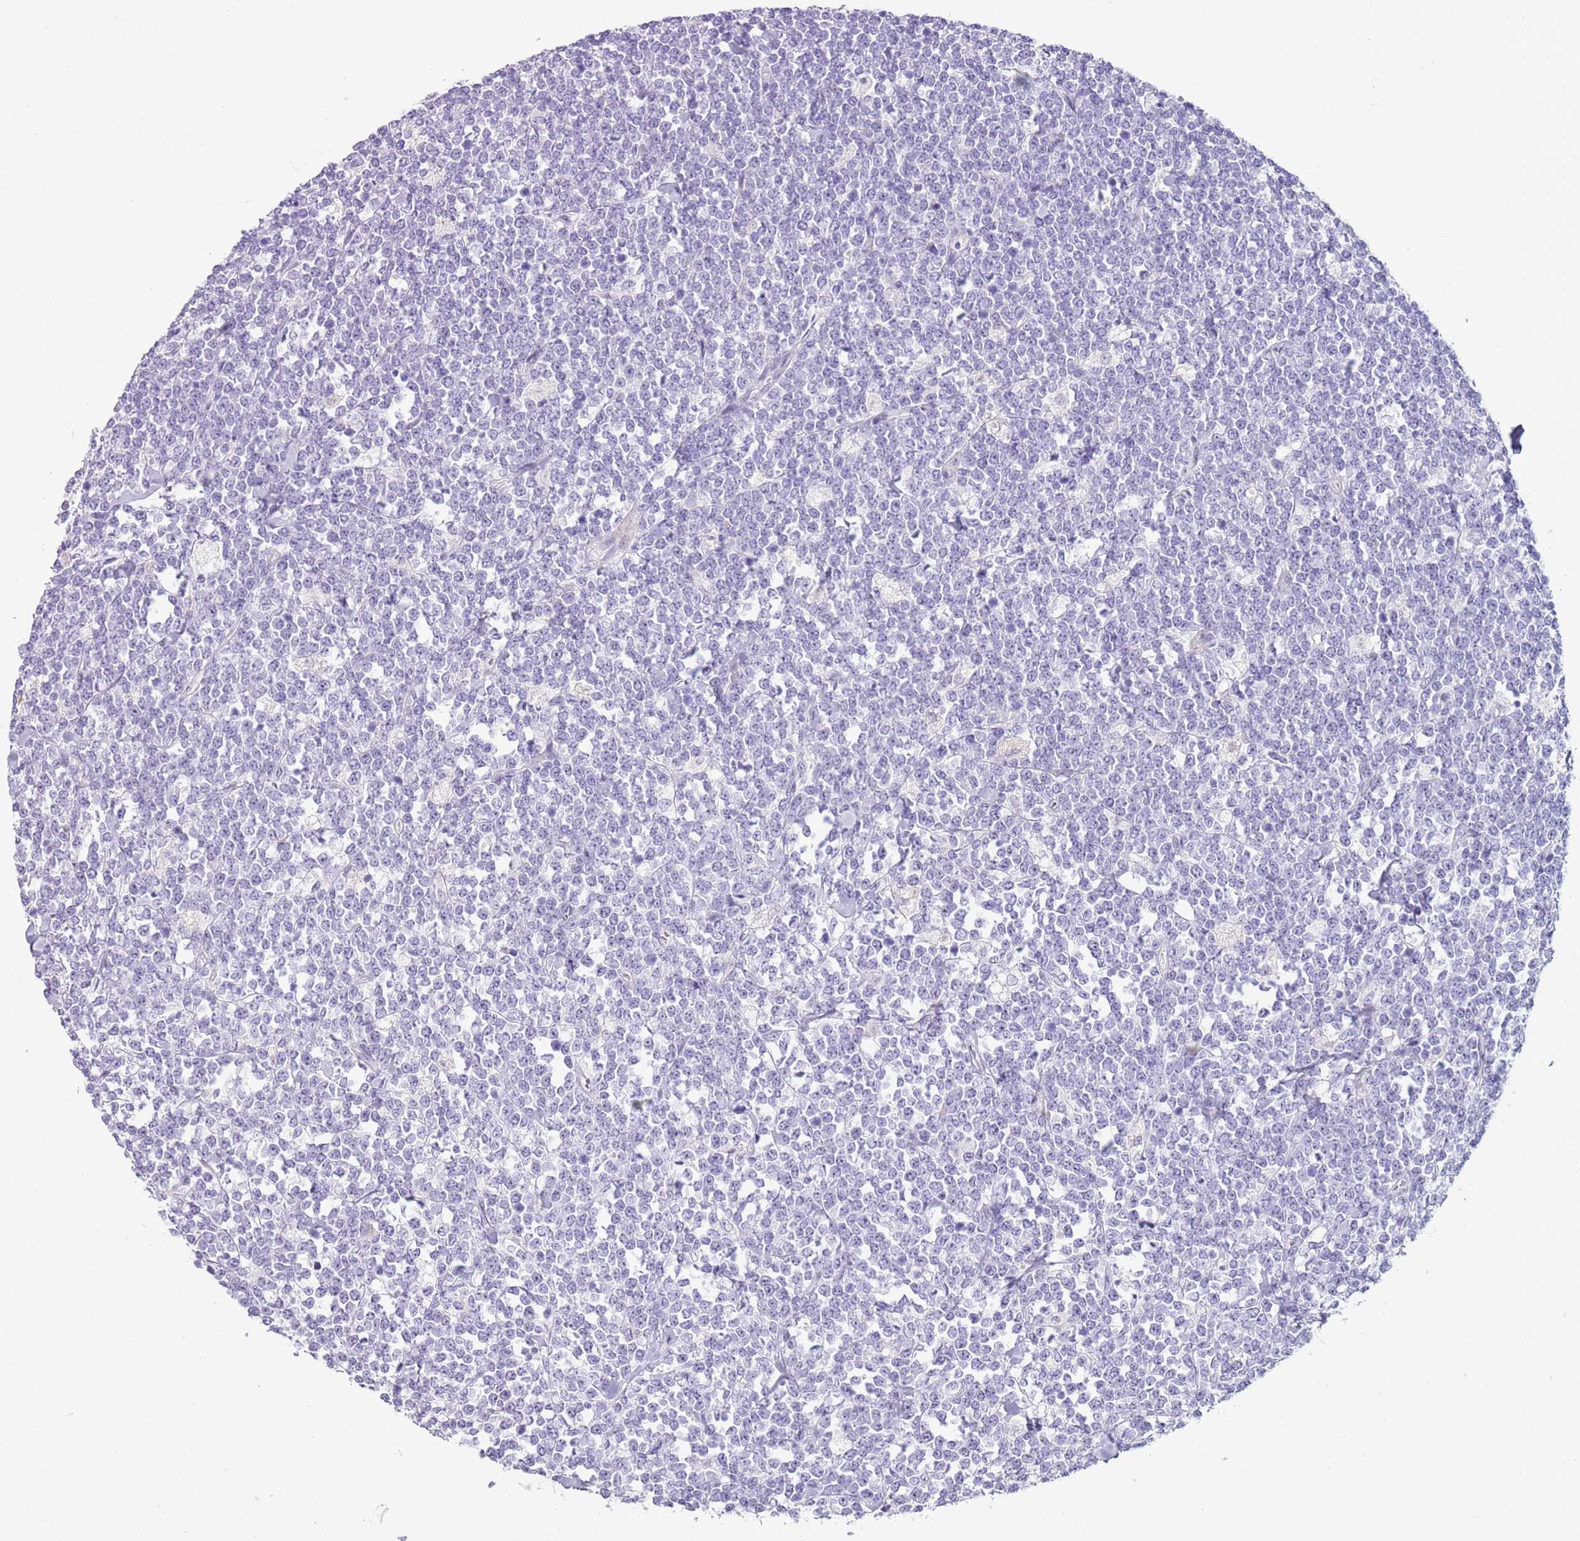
{"staining": {"intensity": "negative", "quantity": "none", "location": "none"}, "tissue": "lymphoma", "cell_type": "Tumor cells", "image_type": "cancer", "snomed": [{"axis": "morphology", "description": "Malignant lymphoma, non-Hodgkin's type, High grade"}, {"axis": "topography", "description": "Small intestine"}], "caption": "This is an IHC micrograph of malignant lymphoma, non-Hodgkin's type (high-grade). There is no staining in tumor cells.", "gene": "NBPF6", "patient": {"sex": "male", "age": 8}}